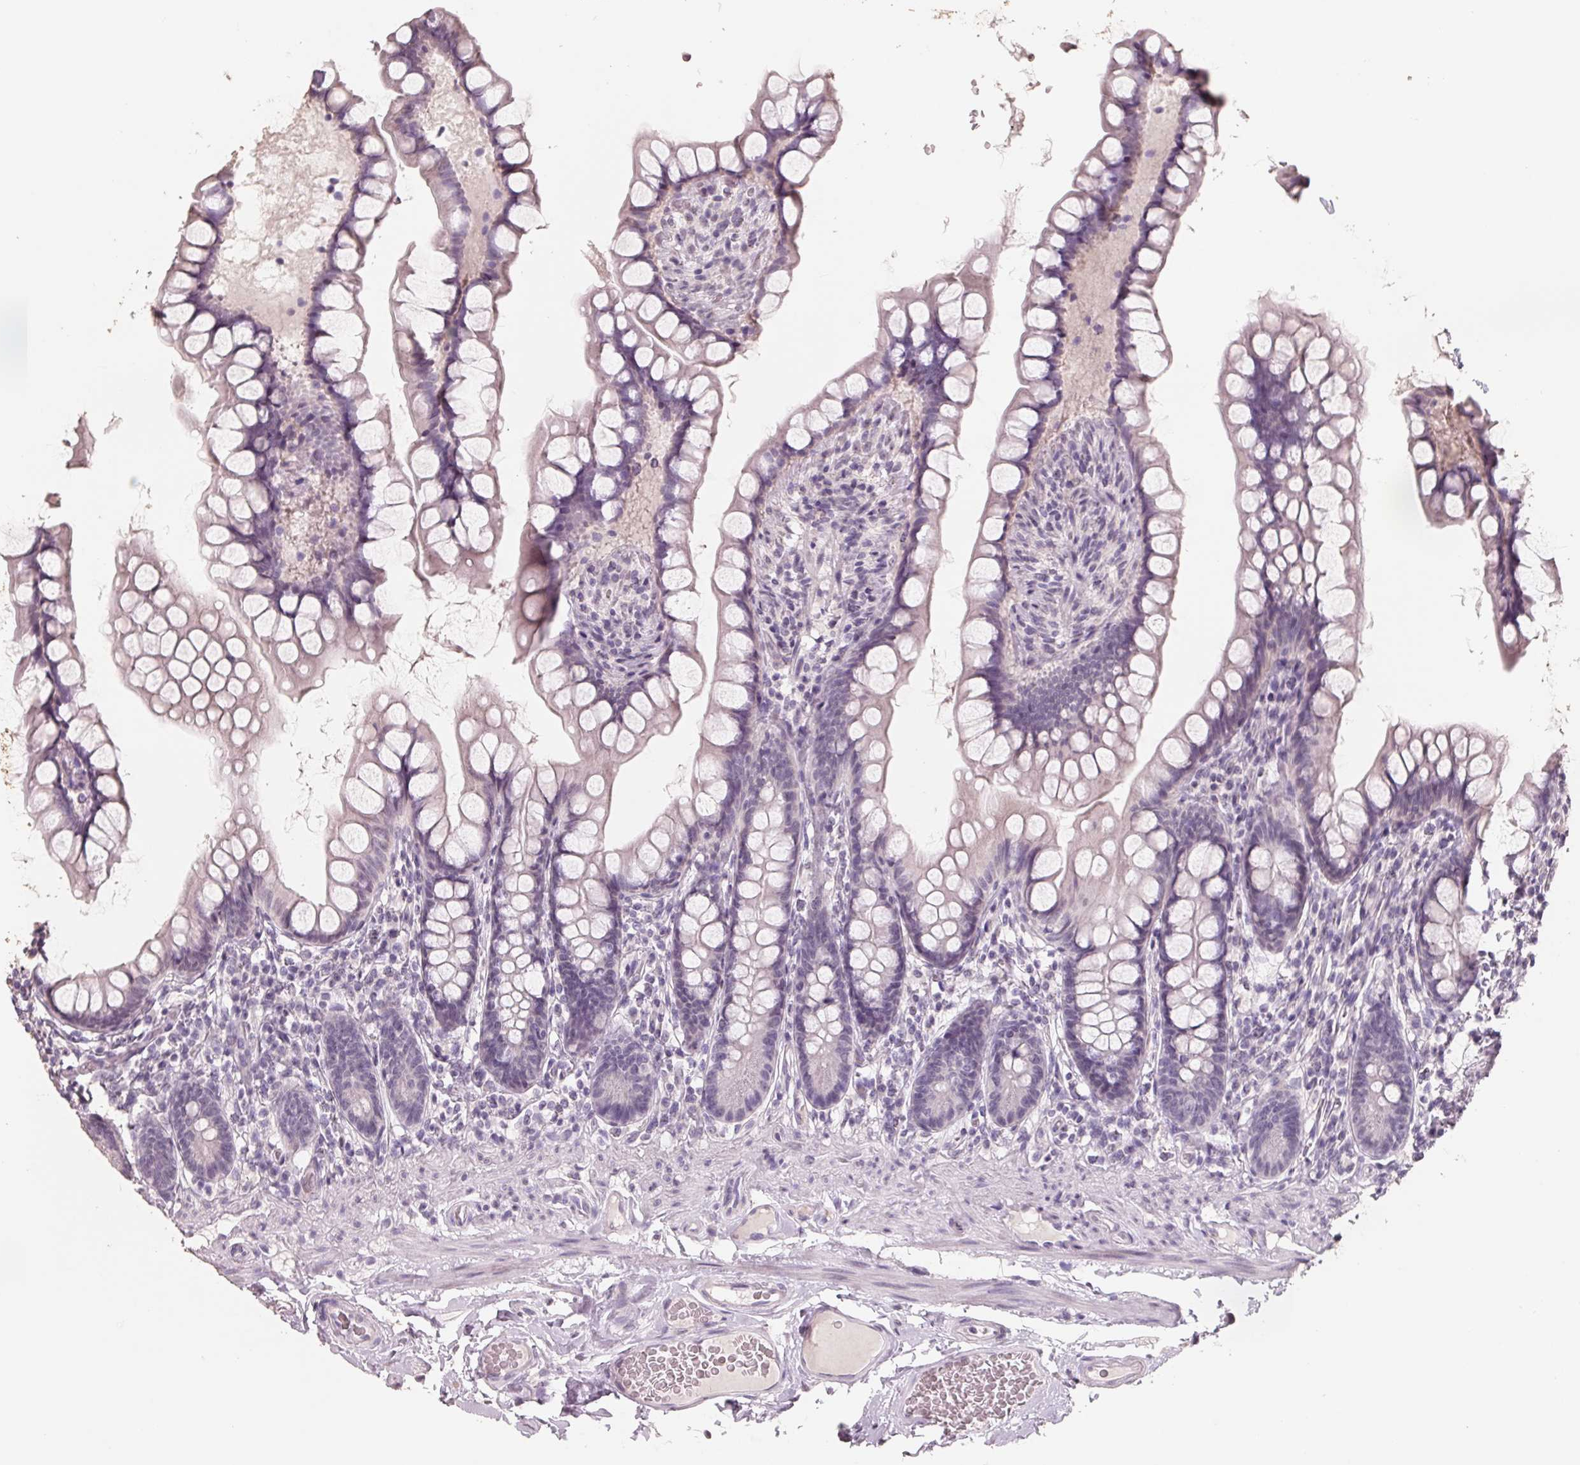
{"staining": {"intensity": "negative", "quantity": "none", "location": "none"}, "tissue": "small intestine", "cell_type": "Glandular cells", "image_type": "normal", "snomed": [{"axis": "morphology", "description": "Normal tissue, NOS"}, {"axis": "topography", "description": "Small intestine"}], "caption": "The micrograph shows no significant staining in glandular cells of small intestine. (IHC, brightfield microscopy, high magnification).", "gene": "FTCD", "patient": {"sex": "male", "age": 70}}